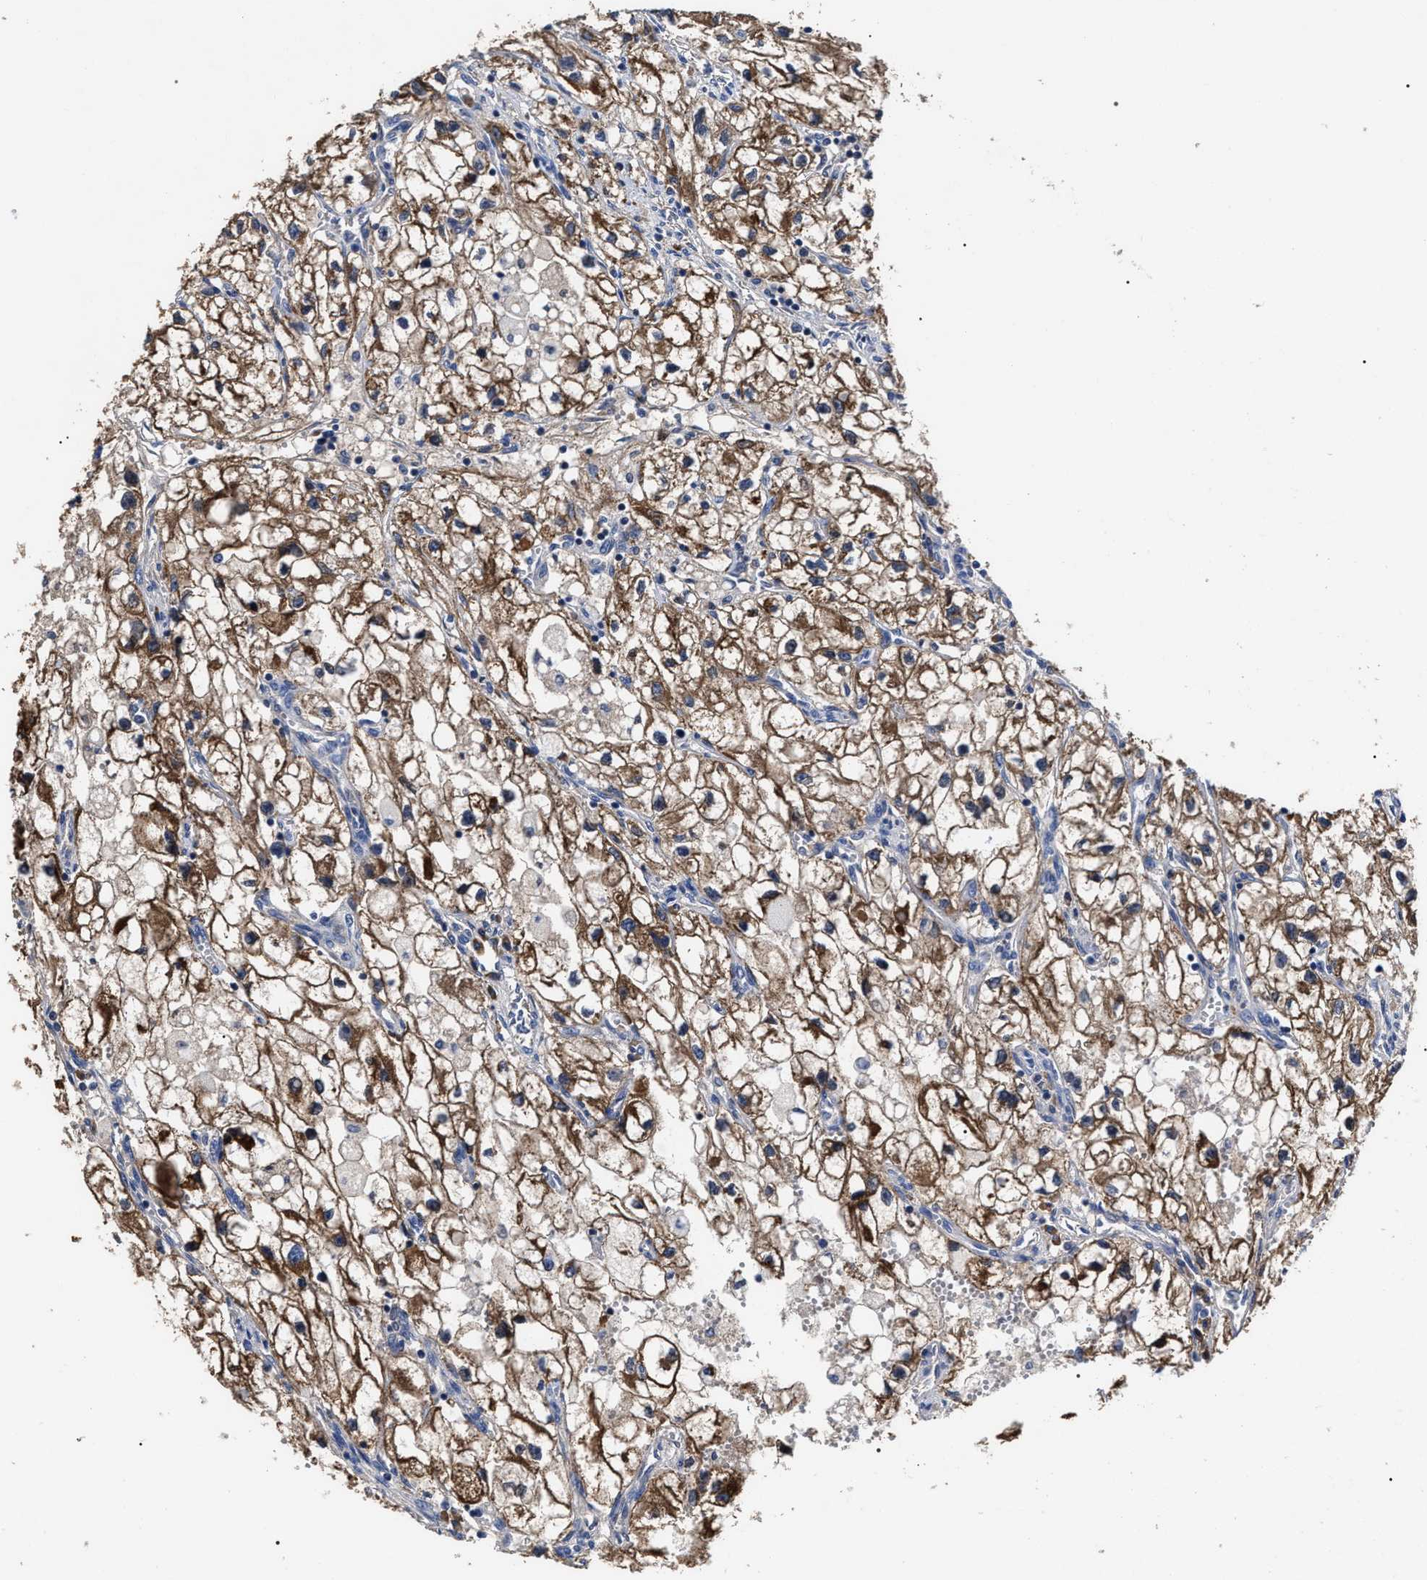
{"staining": {"intensity": "moderate", "quantity": ">75%", "location": "cytoplasmic/membranous"}, "tissue": "renal cancer", "cell_type": "Tumor cells", "image_type": "cancer", "snomed": [{"axis": "morphology", "description": "Adenocarcinoma, NOS"}, {"axis": "topography", "description": "Kidney"}], "caption": "High-magnification brightfield microscopy of renal adenocarcinoma stained with DAB (3,3'-diaminobenzidine) (brown) and counterstained with hematoxylin (blue). tumor cells exhibit moderate cytoplasmic/membranous staining is appreciated in approximately>75% of cells.", "gene": "MACC1", "patient": {"sex": "female", "age": 70}}